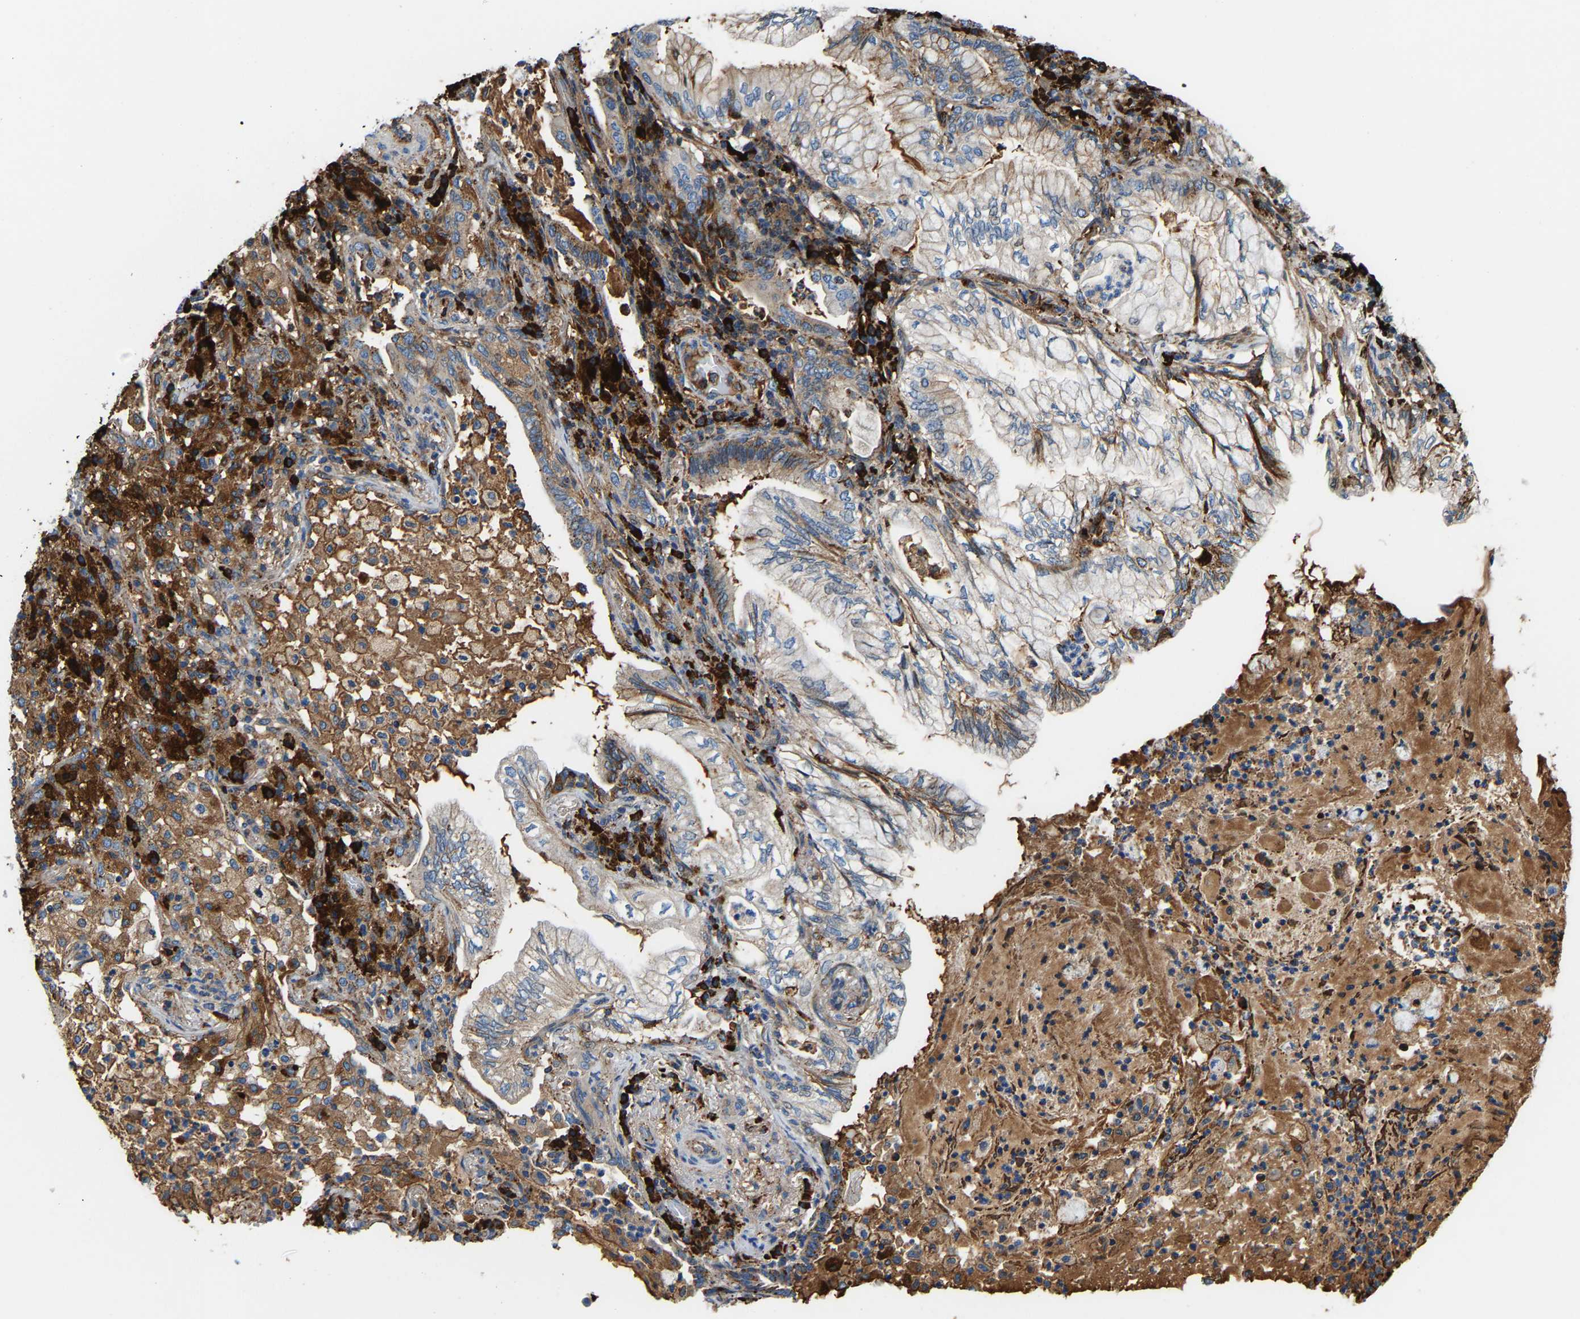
{"staining": {"intensity": "weak", "quantity": "<25%", "location": "cytoplasmic/membranous"}, "tissue": "lung cancer", "cell_type": "Tumor cells", "image_type": "cancer", "snomed": [{"axis": "morphology", "description": "Adenocarcinoma, NOS"}, {"axis": "topography", "description": "Lung"}], "caption": "This is an immunohistochemistry histopathology image of lung adenocarcinoma. There is no positivity in tumor cells.", "gene": "DPP7", "patient": {"sex": "female", "age": 70}}